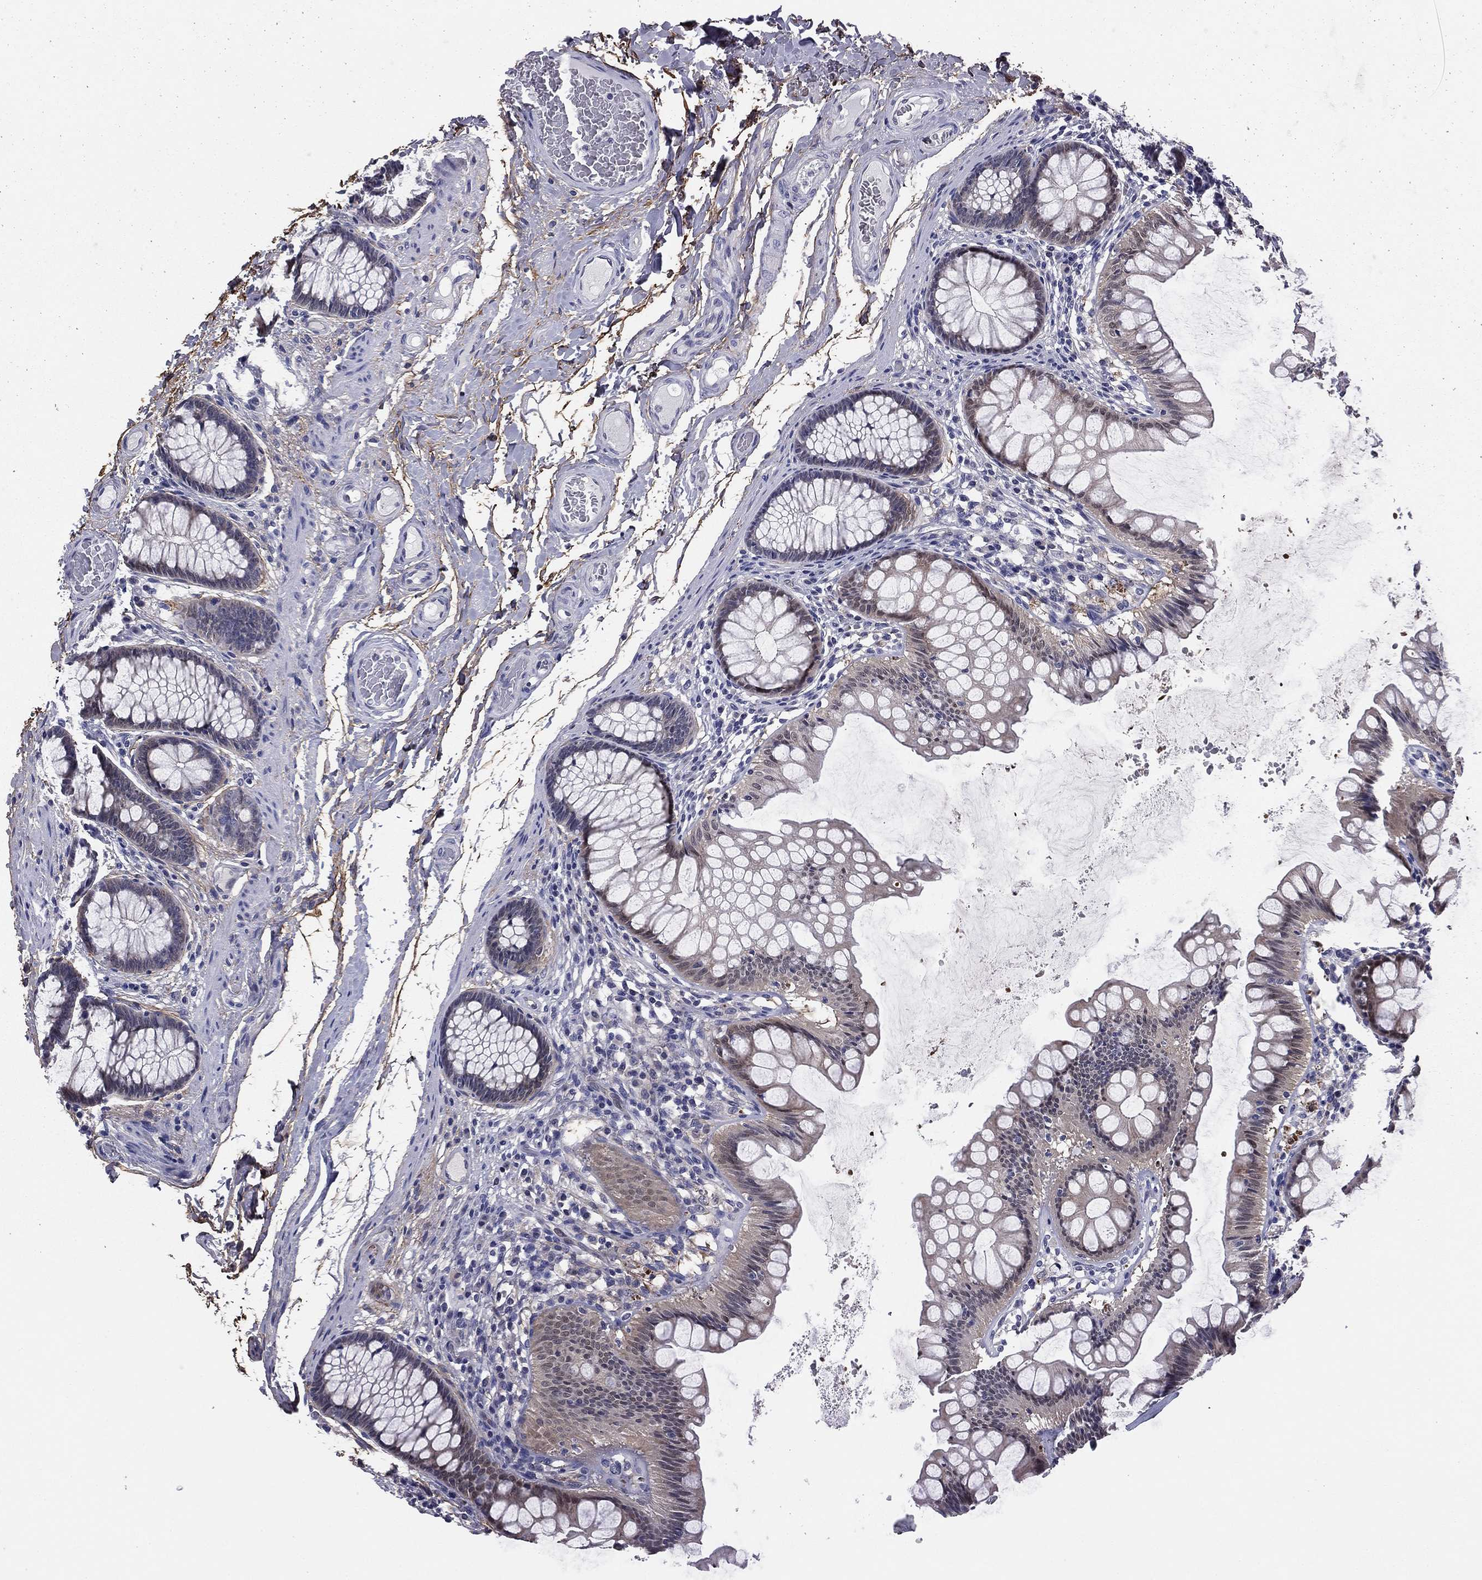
{"staining": {"intensity": "negative", "quantity": "none", "location": "none"}, "tissue": "colon", "cell_type": "Endothelial cells", "image_type": "normal", "snomed": [{"axis": "morphology", "description": "Normal tissue, NOS"}, {"axis": "topography", "description": "Colon"}], "caption": "Endothelial cells show no significant protein staining in unremarkable colon. (DAB (3,3'-diaminobenzidine) IHC with hematoxylin counter stain).", "gene": "REXO5", "patient": {"sex": "female", "age": 65}}